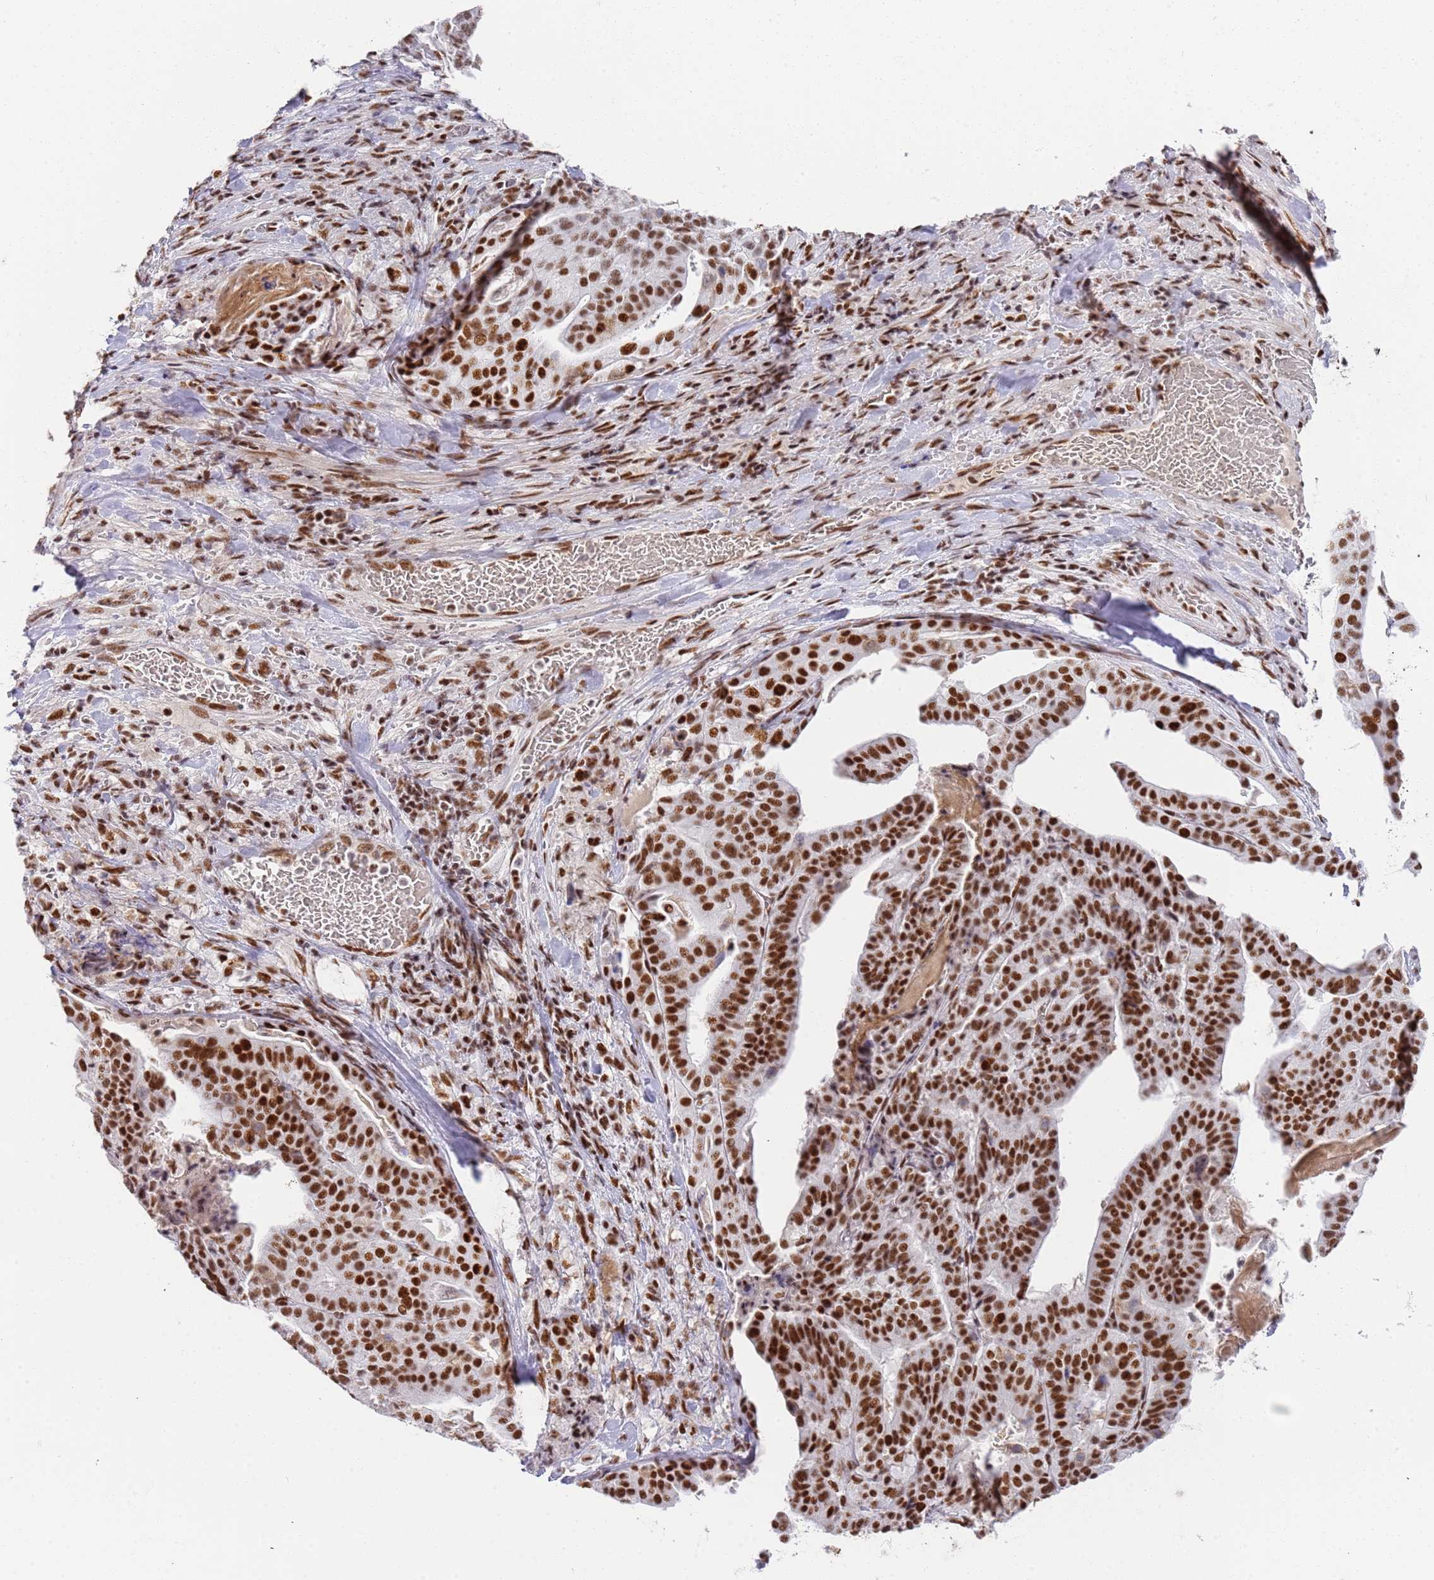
{"staining": {"intensity": "strong", "quantity": ">75%", "location": "nuclear"}, "tissue": "stomach cancer", "cell_type": "Tumor cells", "image_type": "cancer", "snomed": [{"axis": "morphology", "description": "Adenocarcinoma, NOS"}, {"axis": "topography", "description": "Stomach"}], "caption": "Brown immunohistochemical staining in stomach adenocarcinoma shows strong nuclear expression in approximately >75% of tumor cells.", "gene": "AKAP8L", "patient": {"sex": "male", "age": 48}}